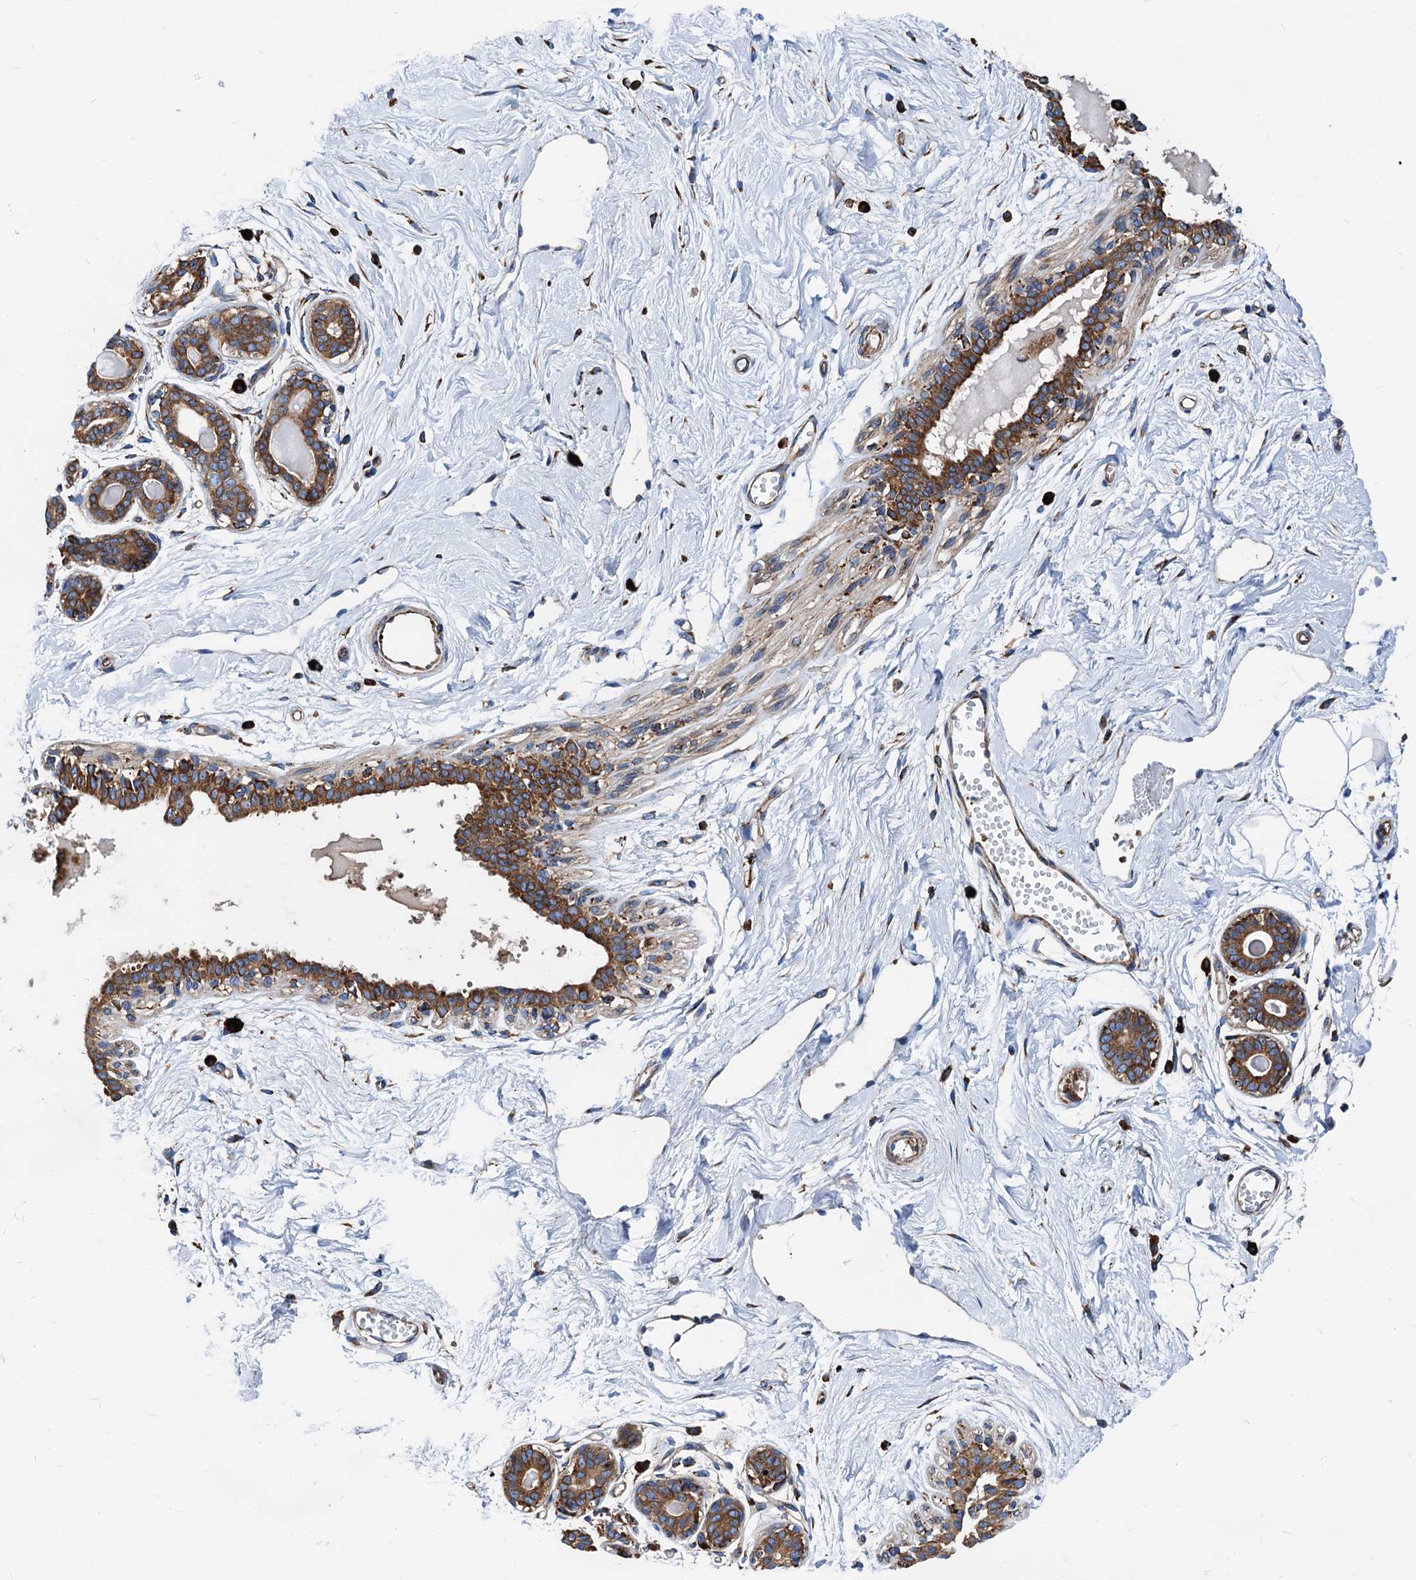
{"staining": {"intensity": "moderate", "quantity": "<25%", "location": "cytoplasmic/membranous"}, "tissue": "breast", "cell_type": "Adipocytes", "image_type": "normal", "snomed": [{"axis": "morphology", "description": "Normal tissue, NOS"}, {"axis": "topography", "description": "Breast"}], "caption": "Adipocytes demonstrate low levels of moderate cytoplasmic/membranous positivity in about <25% of cells in benign human breast.", "gene": "HSPA5", "patient": {"sex": "female", "age": 45}}